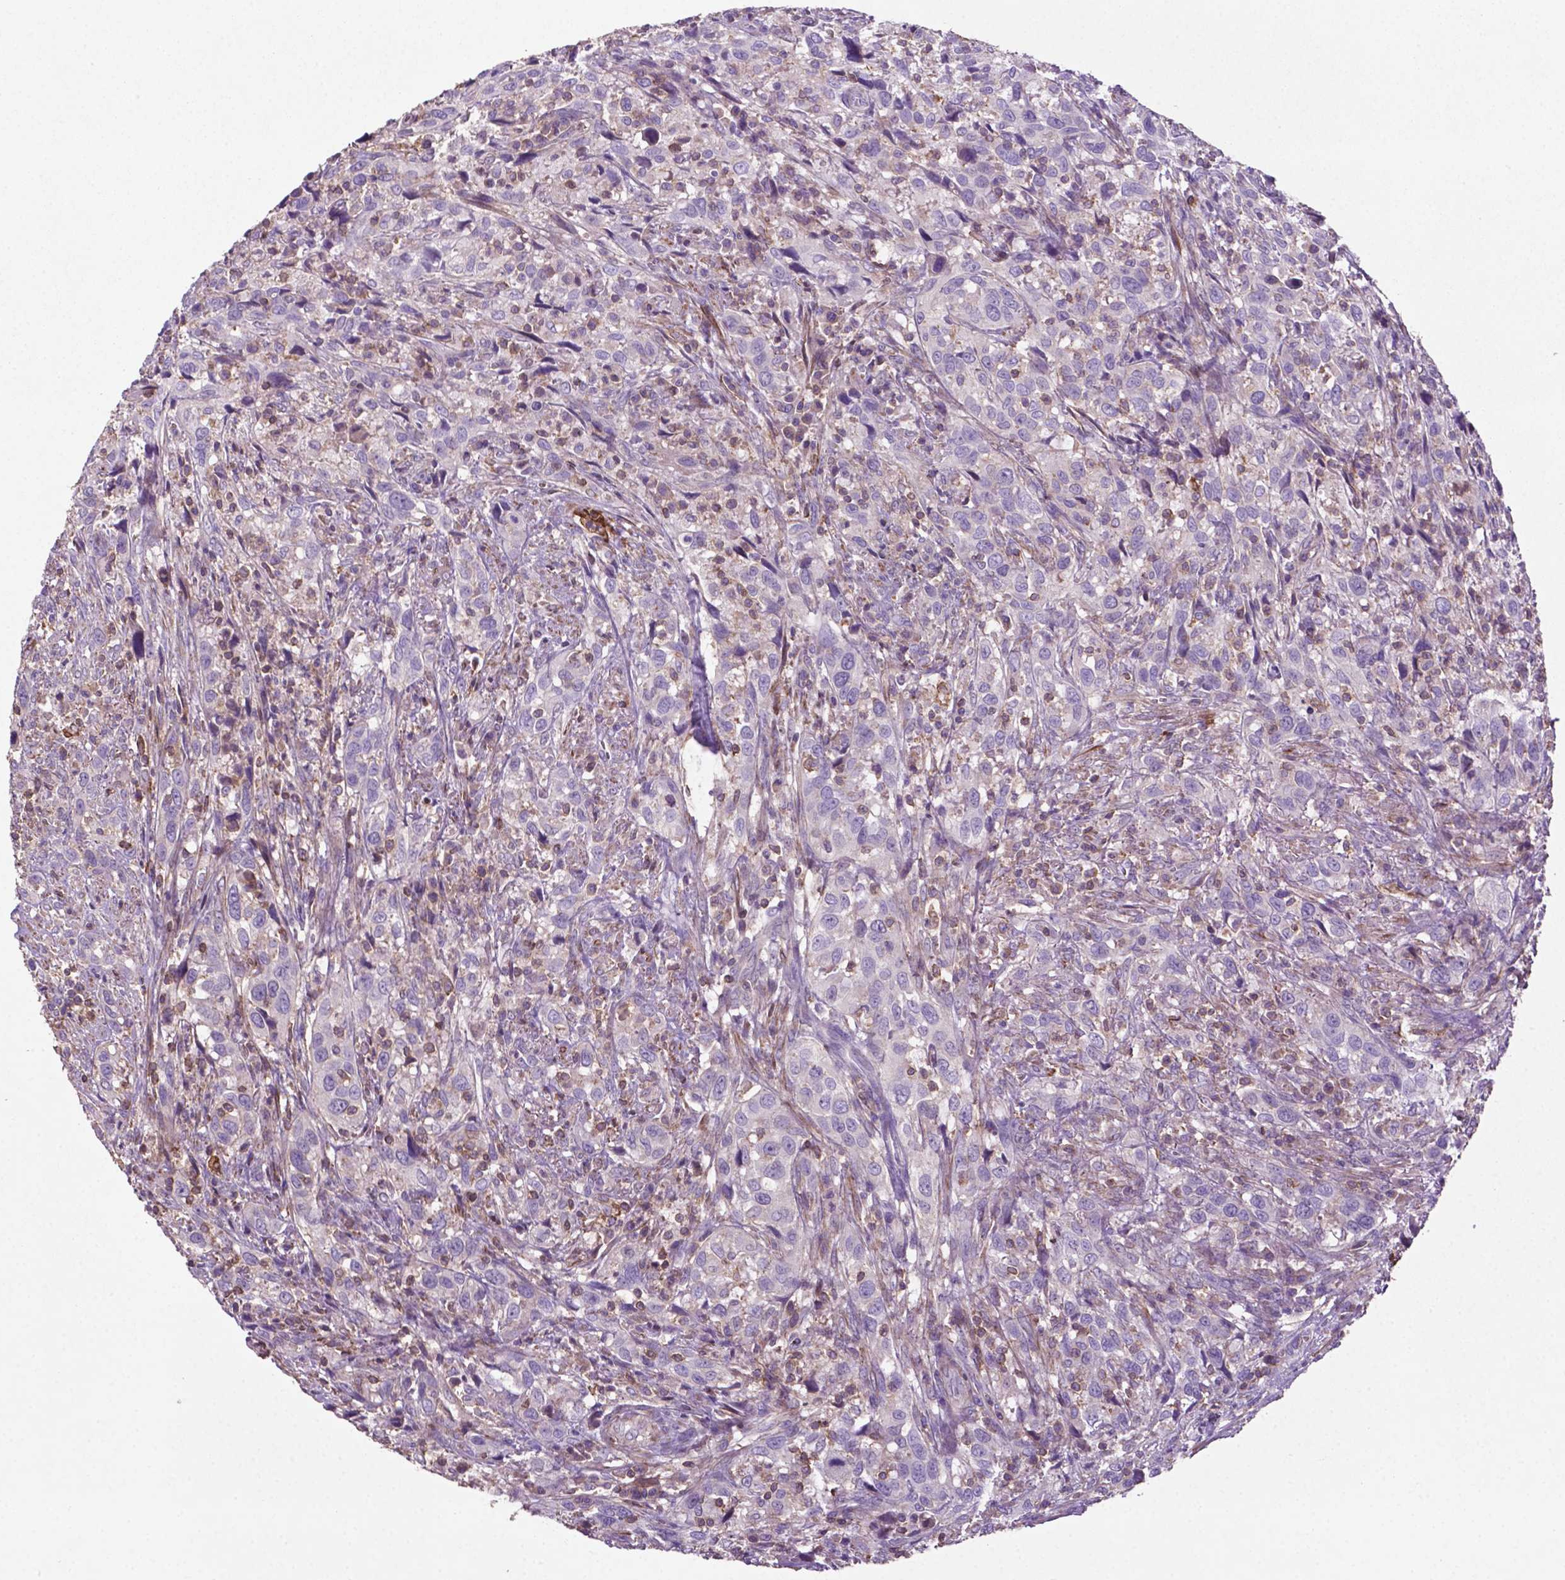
{"staining": {"intensity": "negative", "quantity": "none", "location": "none"}, "tissue": "urothelial cancer", "cell_type": "Tumor cells", "image_type": "cancer", "snomed": [{"axis": "morphology", "description": "Urothelial carcinoma, NOS"}, {"axis": "morphology", "description": "Urothelial carcinoma, High grade"}, {"axis": "topography", "description": "Urinary bladder"}], "caption": "This histopathology image is of urothelial cancer stained with immunohistochemistry to label a protein in brown with the nuclei are counter-stained blue. There is no expression in tumor cells.", "gene": "BMP4", "patient": {"sex": "female", "age": 64}}